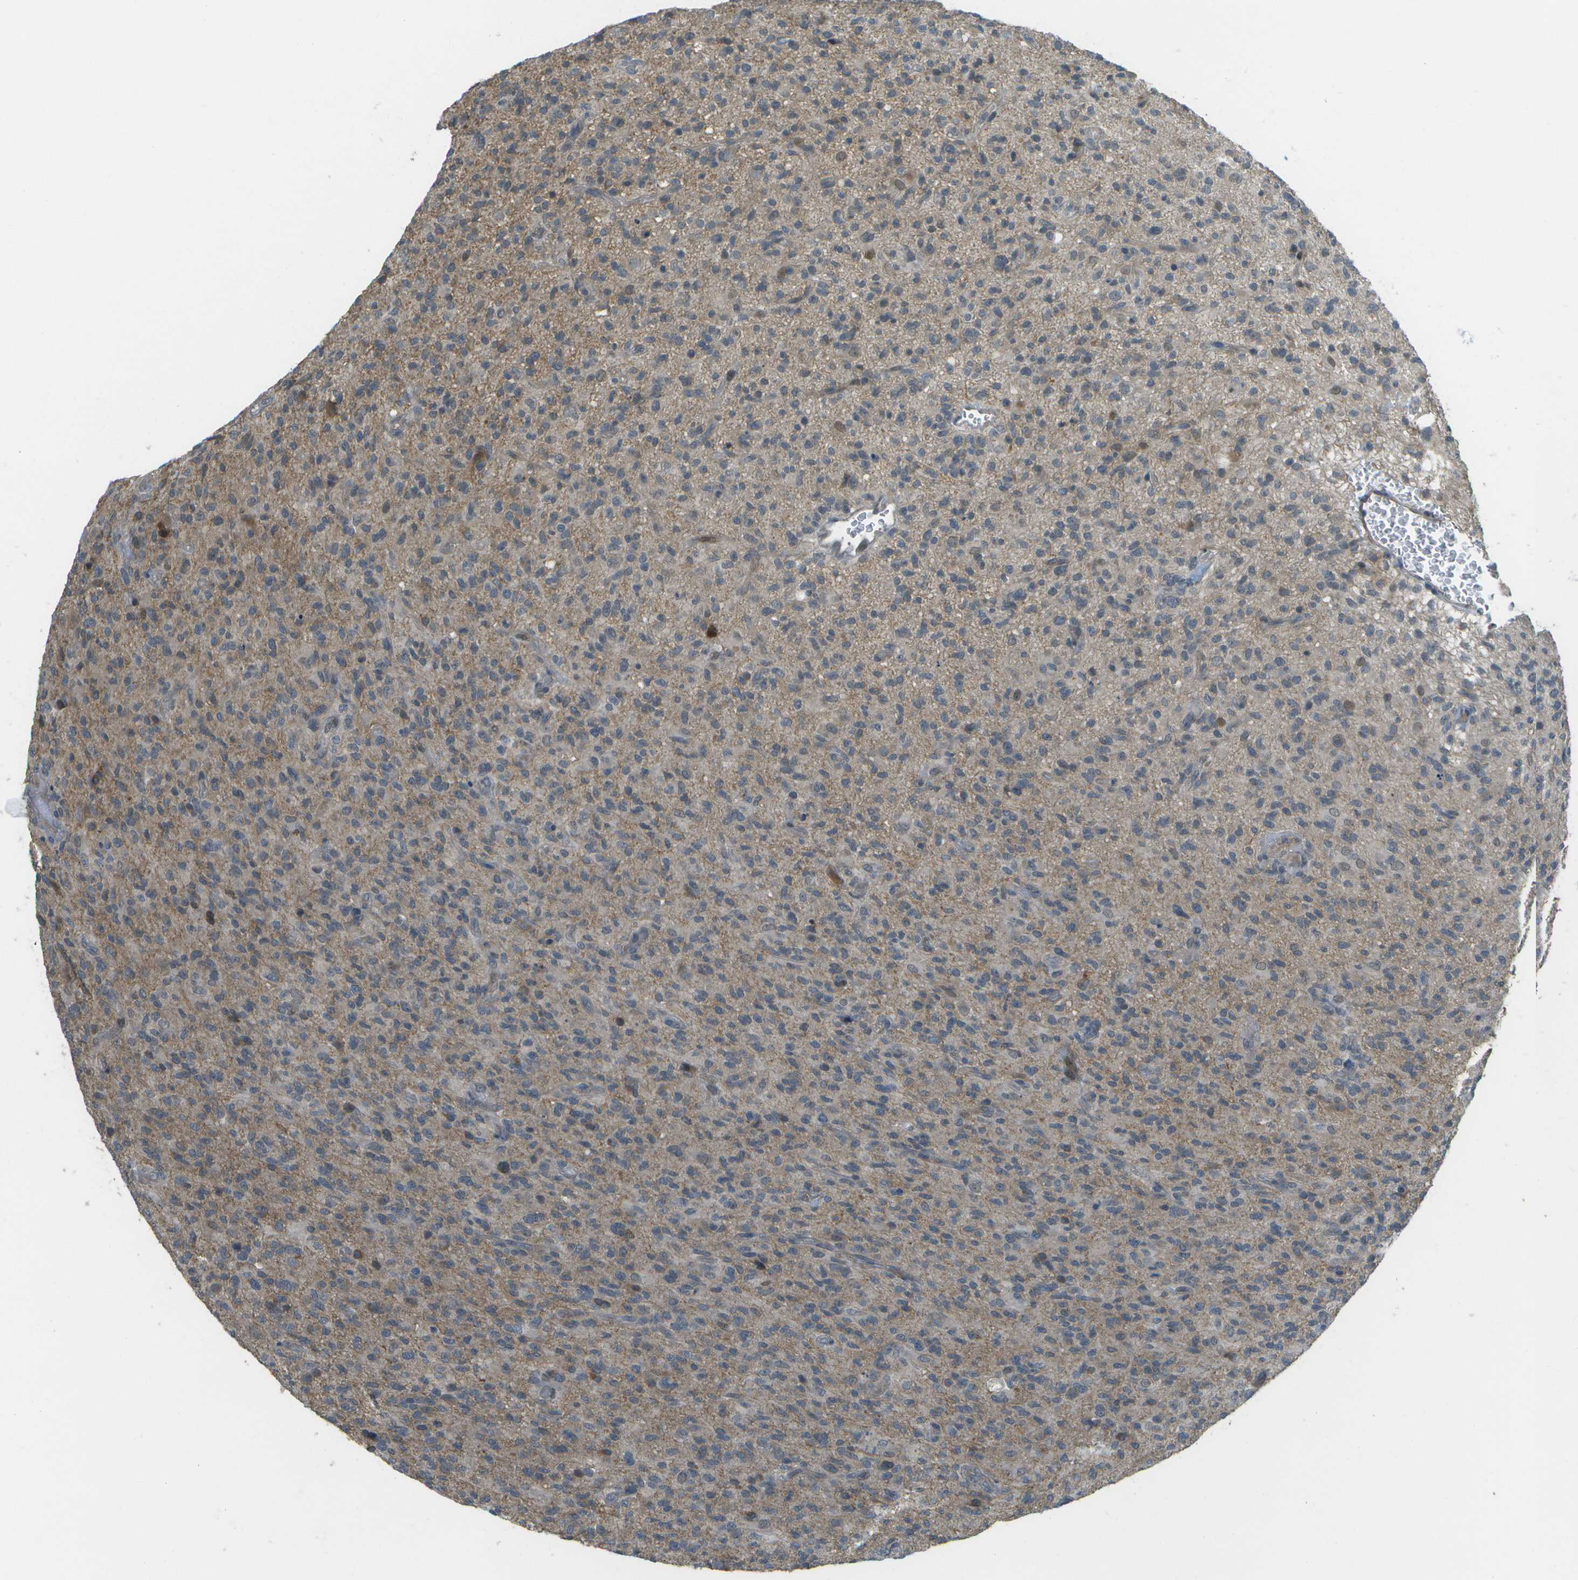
{"staining": {"intensity": "moderate", "quantity": "<25%", "location": "cytoplasmic/membranous"}, "tissue": "glioma", "cell_type": "Tumor cells", "image_type": "cancer", "snomed": [{"axis": "morphology", "description": "Glioma, malignant, High grade"}, {"axis": "topography", "description": "Brain"}], "caption": "Glioma stained with DAB immunohistochemistry (IHC) demonstrates low levels of moderate cytoplasmic/membranous positivity in about <25% of tumor cells. (Stains: DAB (3,3'-diaminobenzidine) in brown, nuclei in blue, Microscopy: brightfield microscopy at high magnification).", "gene": "WNK2", "patient": {"sex": "male", "age": 71}}